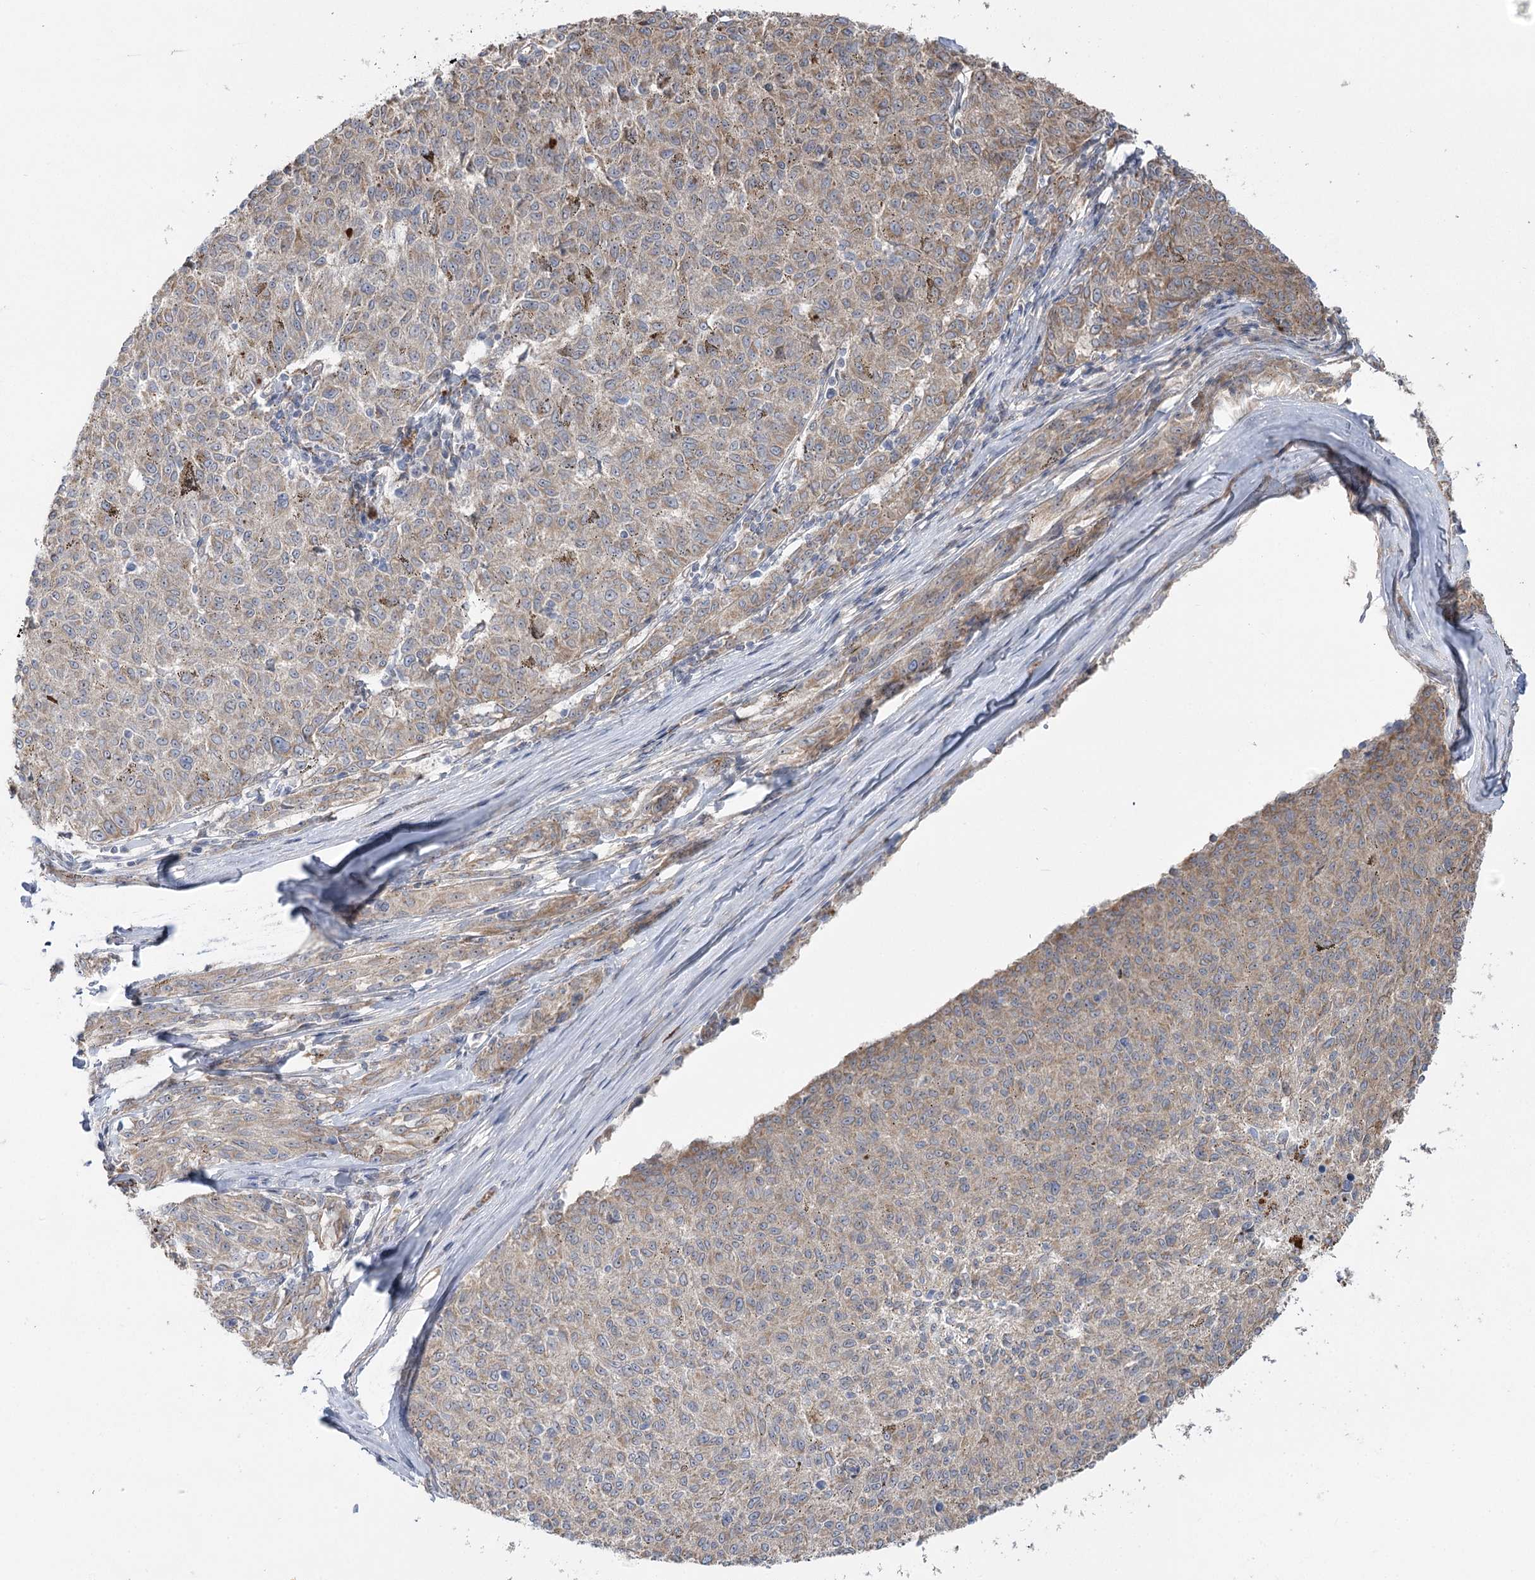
{"staining": {"intensity": "weak", "quantity": "25%-75%", "location": "cytoplasmic/membranous"}, "tissue": "melanoma", "cell_type": "Tumor cells", "image_type": "cancer", "snomed": [{"axis": "morphology", "description": "Malignant melanoma, NOS"}, {"axis": "topography", "description": "Skin"}], "caption": "Immunohistochemistry (IHC) staining of malignant melanoma, which shows low levels of weak cytoplasmic/membranous expression in about 25%-75% of tumor cells indicating weak cytoplasmic/membranous protein staining. The staining was performed using DAB (brown) for protein detection and nuclei were counterstained in hematoxylin (blue).", "gene": "KIAA0825", "patient": {"sex": "female", "age": 72}}